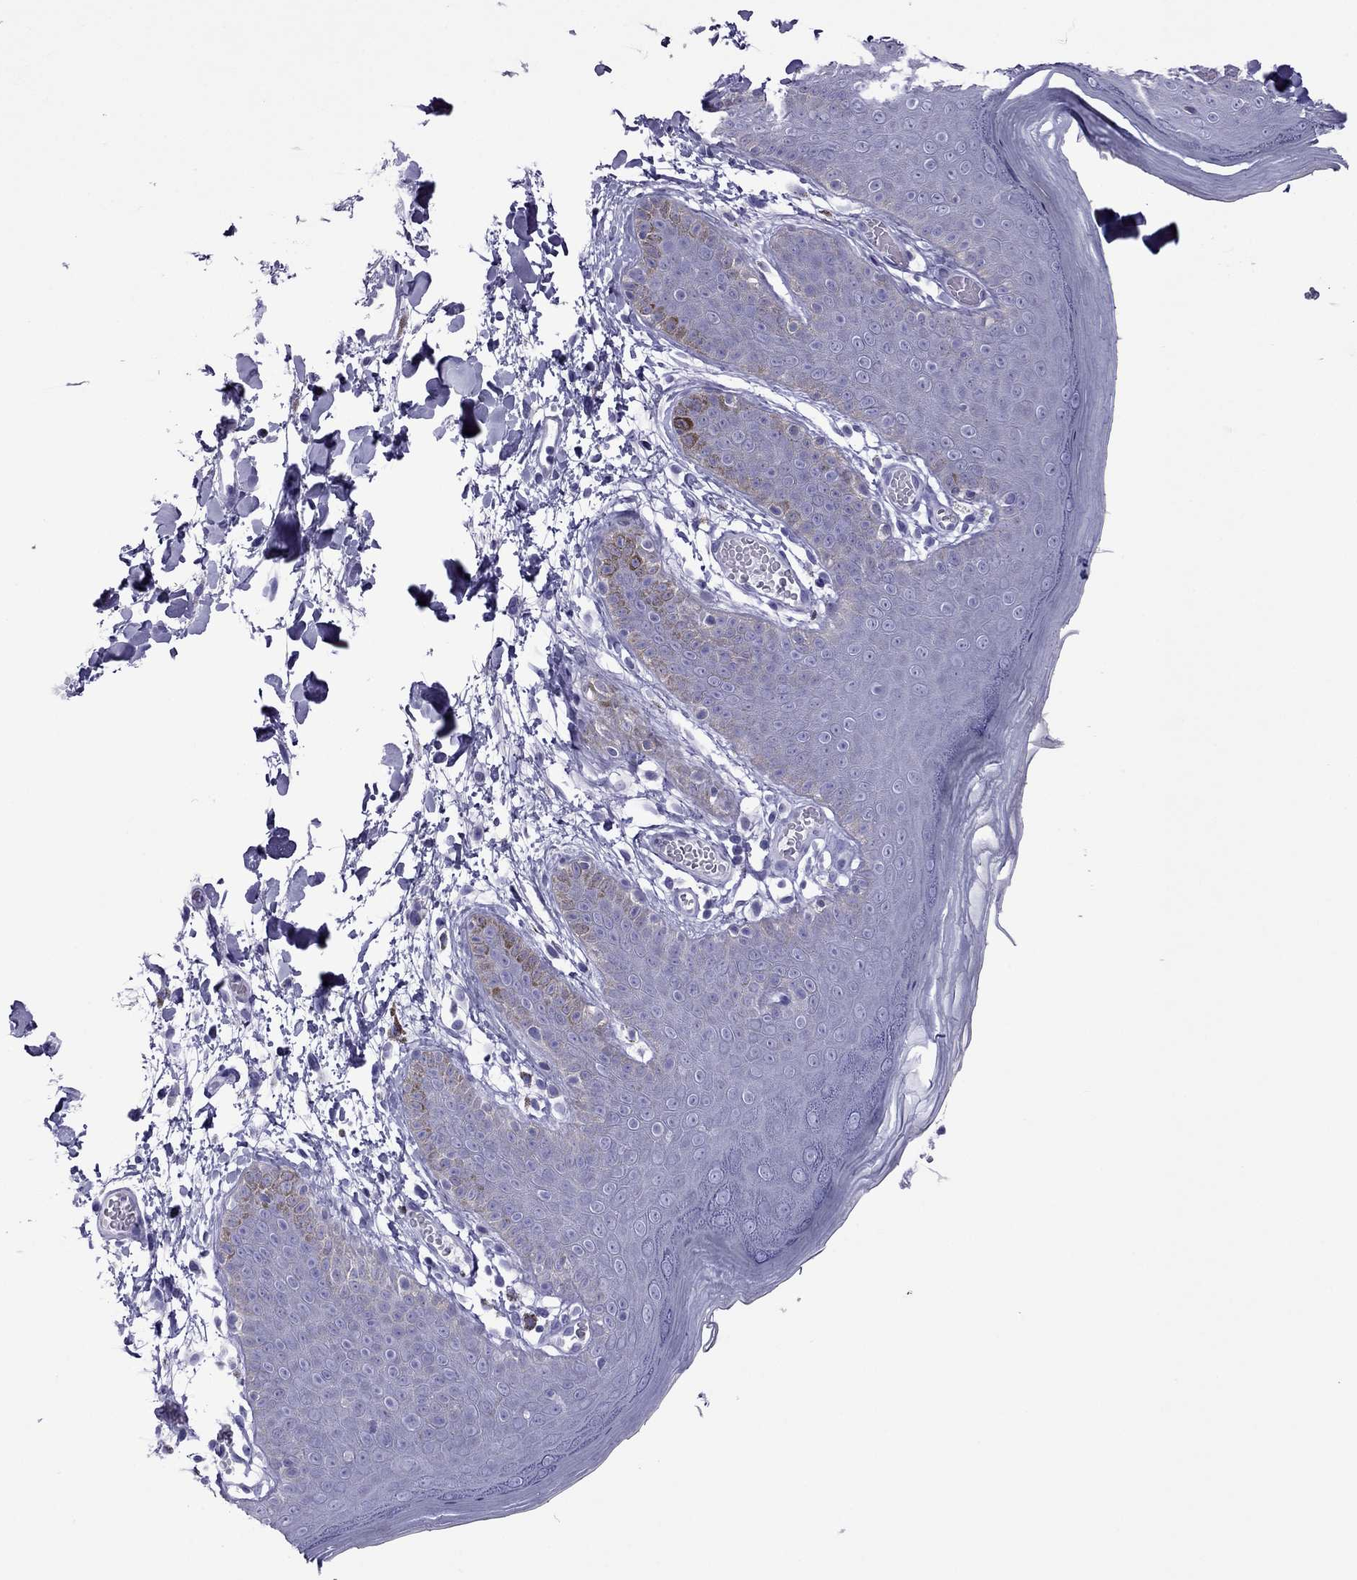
{"staining": {"intensity": "negative", "quantity": "none", "location": "none"}, "tissue": "skin", "cell_type": "Epidermal cells", "image_type": "normal", "snomed": [{"axis": "morphology", "description": "Normal tissue, NOS"}, {"axis": "topography", "description": "Anal"}], "caption": "DAB immunohistochemical staining of benign human skin demonstrates no significant positivity in epidermal cells.", "gene": "MYL11", "patient": {"sex": "male", "age": 53}}